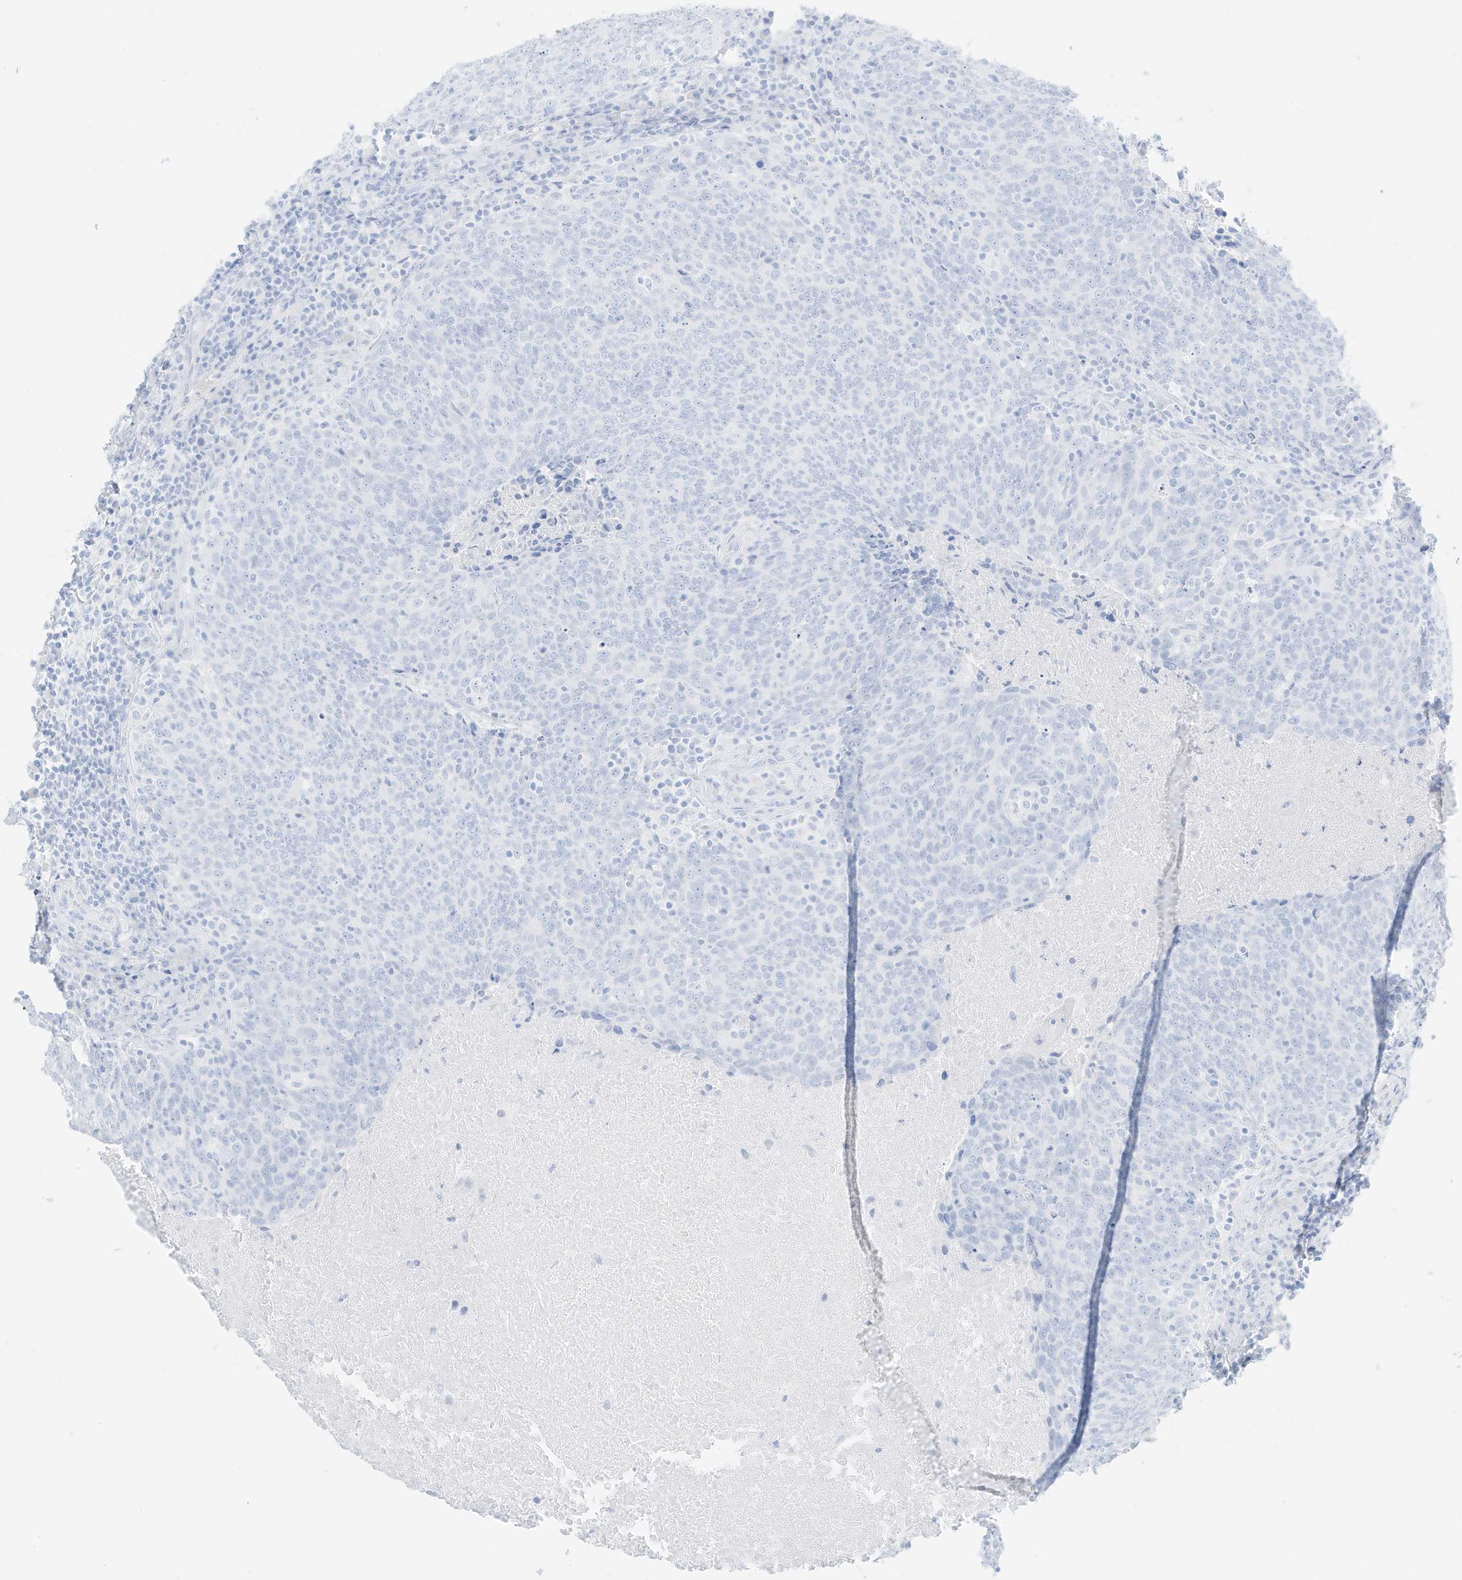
{"staining": {"intensity": "negative", "quantity": "none", "location": "none"}, "tissue": "head and neck cancer", "cell_type": "Tumor cells", "image_type": "cancer", "snomed": [{"axis": "morphology", "description": "Squamous cell carcinoma, NOS"}, {"axis": "morphology", "description": "Squamous cell carcinoma, metastatic, NOS"}, {"axis": "topography", "description": "Lymph node"}, {"axis": "topography", "description": "Head-Neck"}], "caption": "Immunohistochemistry of head and neck cancer (metastatic squamous cell carcinoma) demonstrates no positivity in tumor cells.", "gene": "SLC22A13", "patient": {"sex": "male", "age": 62}}